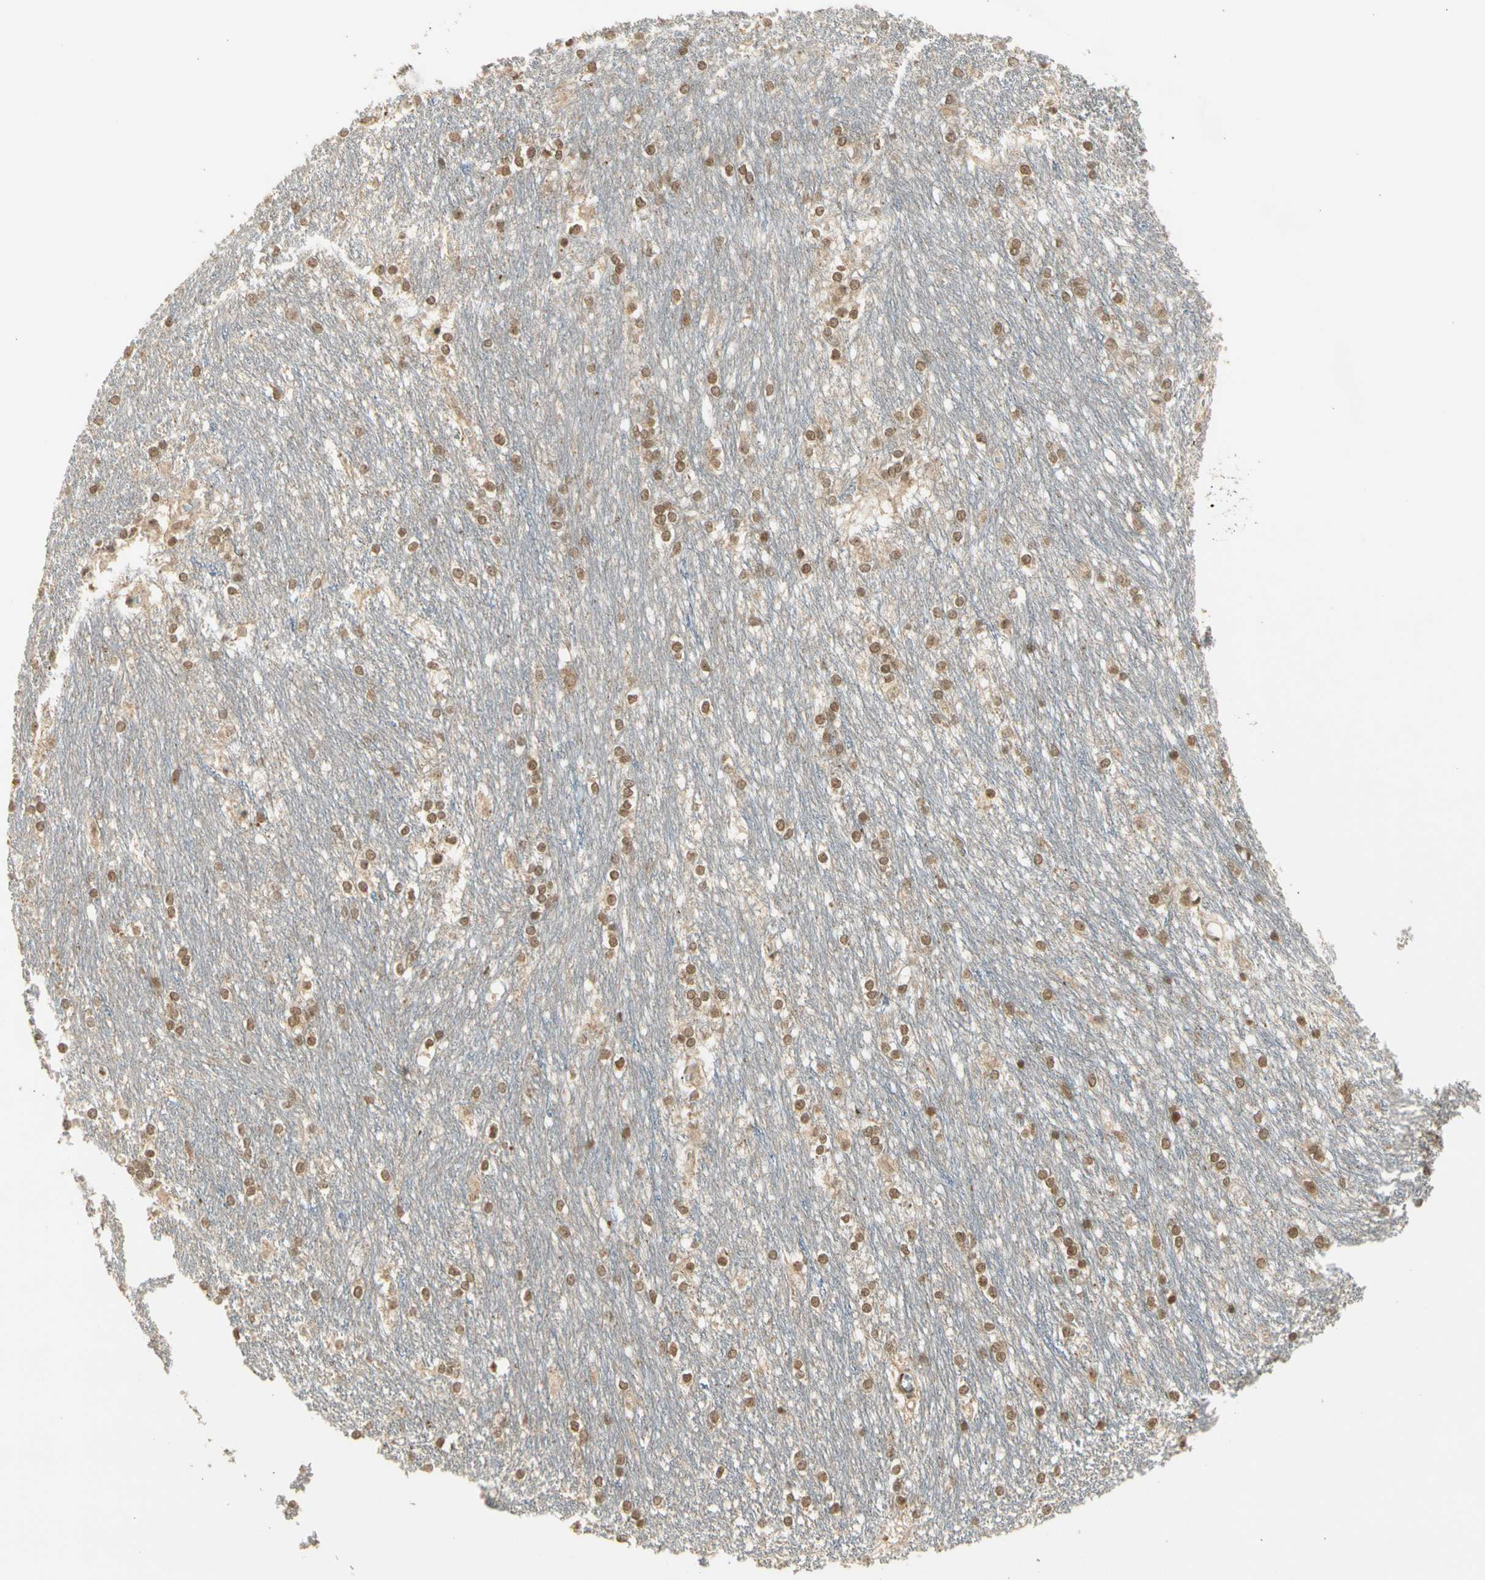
{"staining": {"intensity": "moderate", "quantity": ">75%", "location": "cytoplasmic/membranous,nuclear"}, "tissue": "caudate", "cell_type": "Glial cells", "image_type": "normal", "snomed": [{"axis": "morphology", "description": "Normal tissue, NOS"}, {"axis": "topography", "description": "Lateral ventricle wall"}], "caption": "Moderate cytoplasmic/membranous,nuclear staining for a protein is present in about >75% of glial cells of unremarkable caudate using immunohistochemistry.", "gene": "ZNF135", "patient": {"sex": "female", "age": 19}}